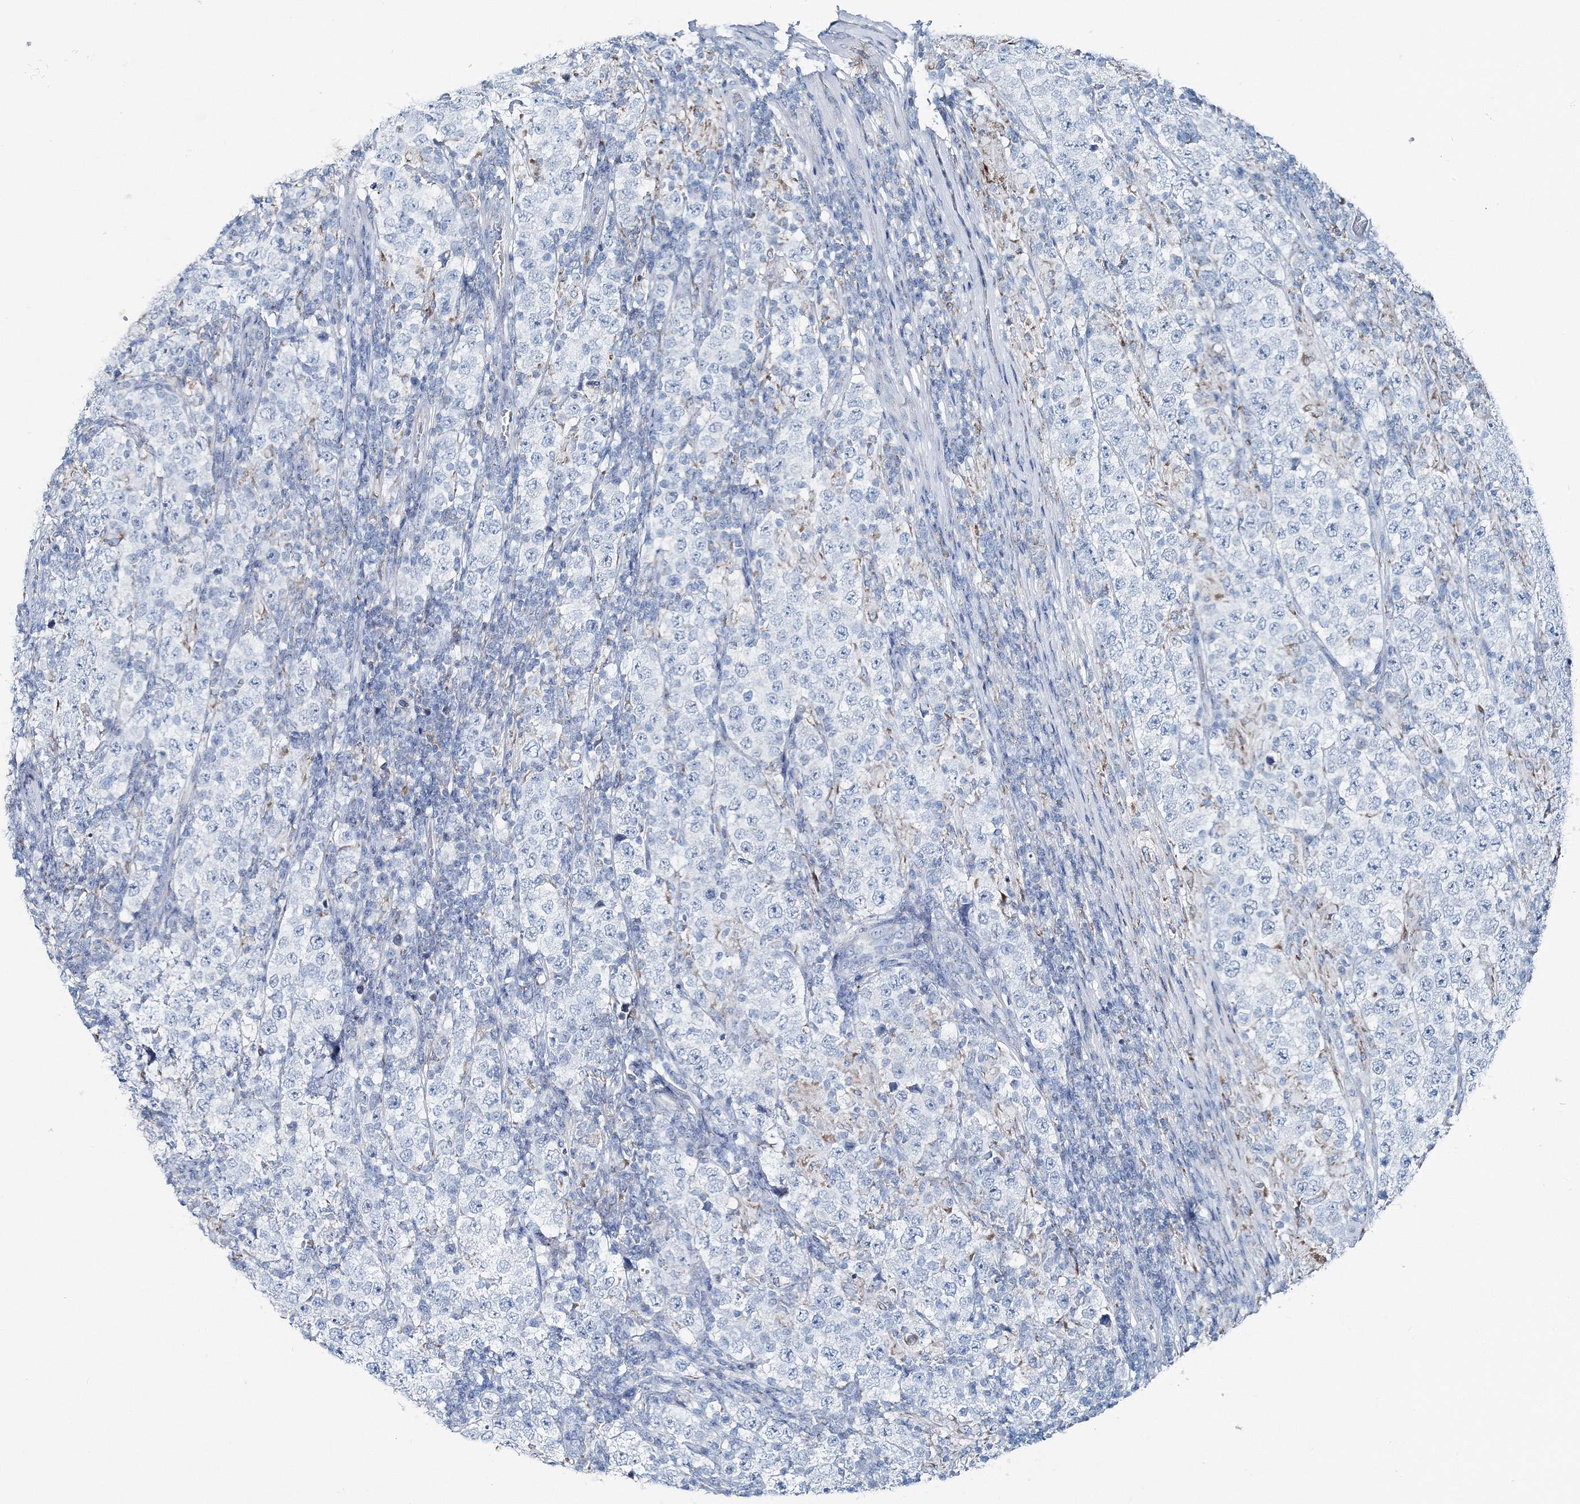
{"staining": {"intensity": "negative", "quantity": "none", "location": "none"}, "tissue": "testis cancer", "cell_type": "Tumor cells", "image_type": "cancer", "snomed": [{"axis": "morphology", "description": "Normal tissue, NOS"}, {"axis": "morphology", "description": "Urothelial carcinoma, High grade"}, {"axis": "morphology", "description": "Seminoma, NOS"}, {"axis": "morphology", "description": "Carcinoma, Embryonal, NOS"}, {"axis": "topography", "description": "Urinary bladder"}, {"axis": "topography", "description": "Testis"}], "caption": "There is no significant staining in tumor cells of testis cancer.", "gene": "GABARAPL2", "patient": {"sex": "male", "age": 41}}